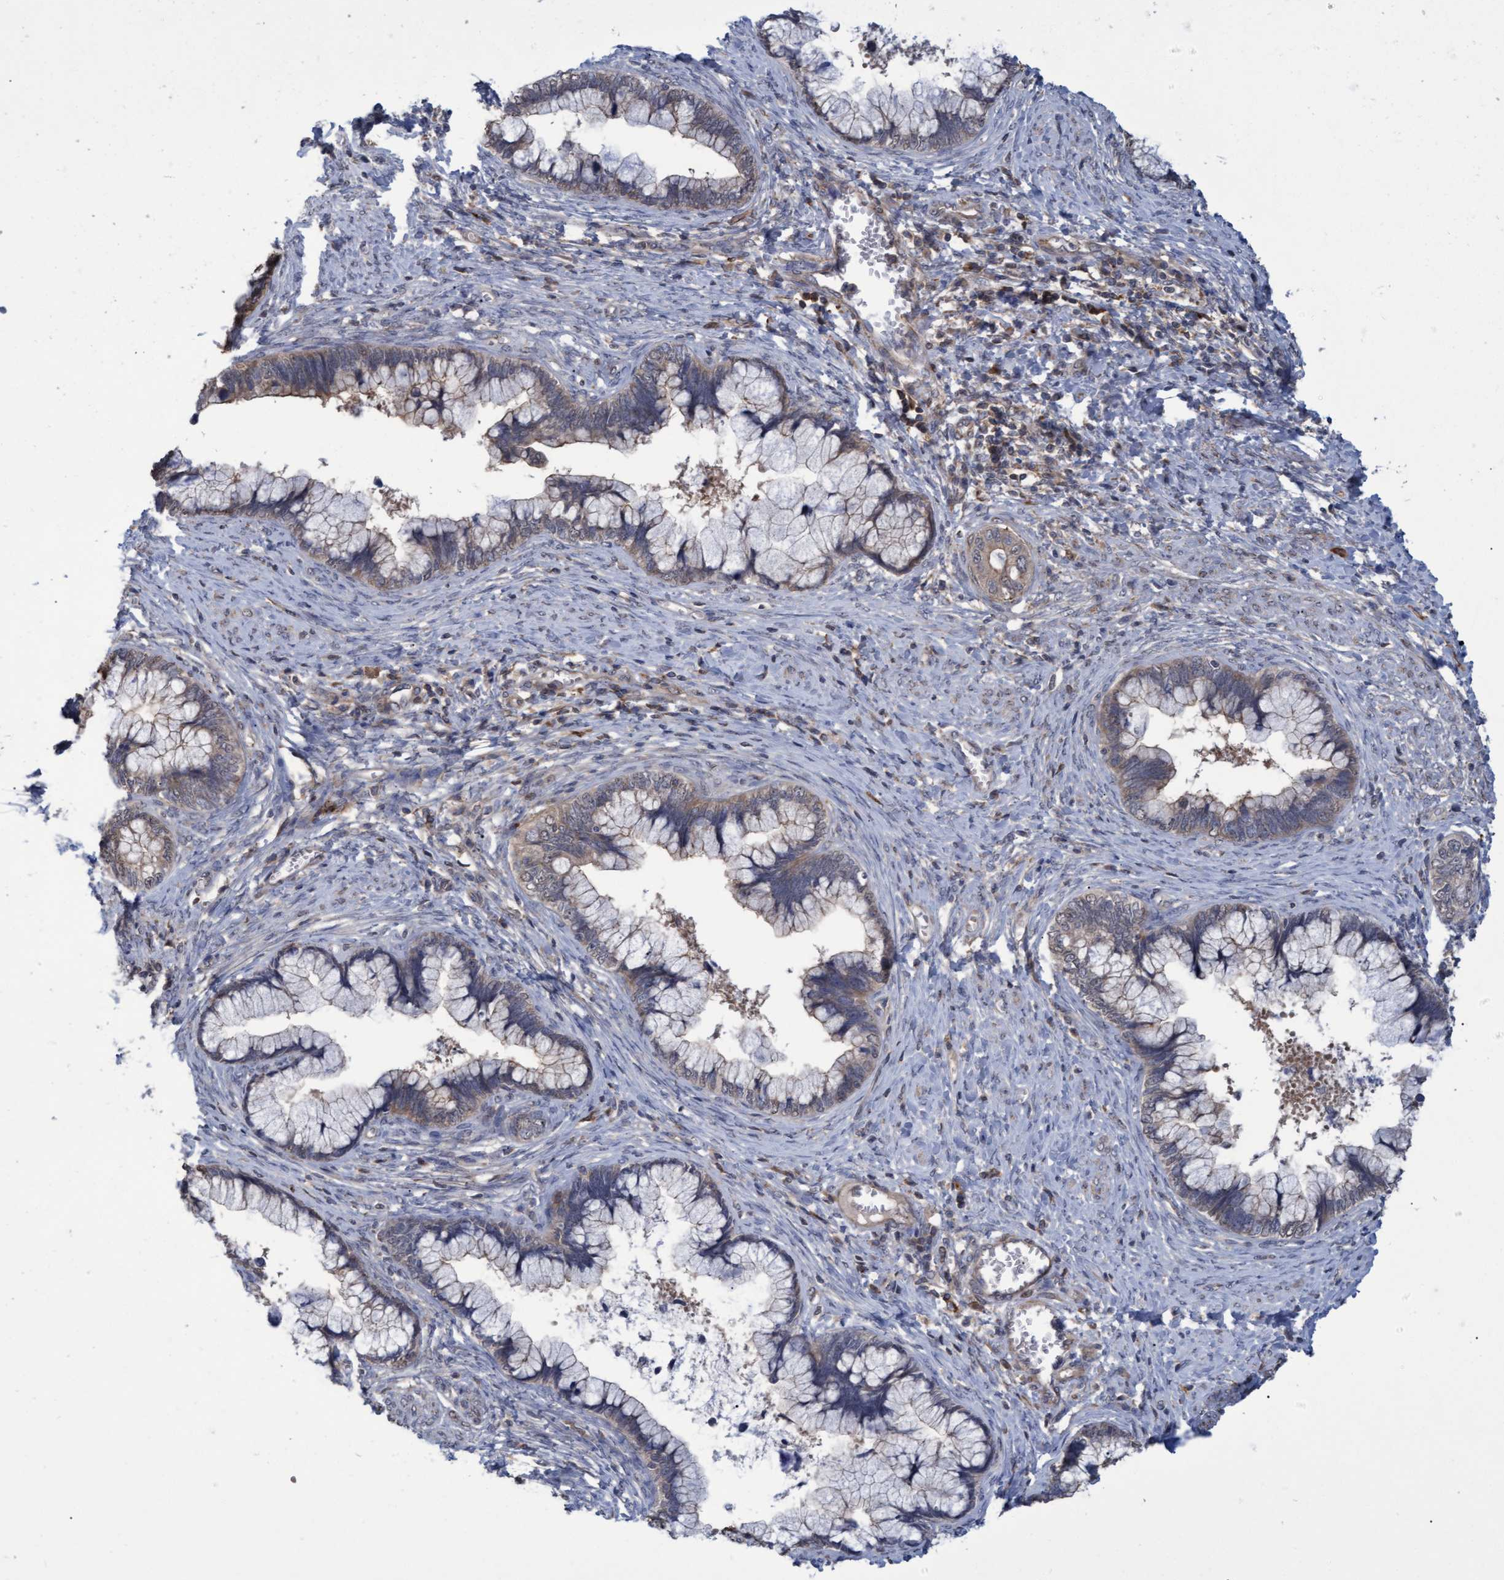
{"staining": {"intensity": "weak", "quantity": "25%-75%", "location": "cytoplasmic/membranous"}, "tissue": "cervical cancer", "cell_type": "Tumor cells", "image_type": "cancer", "snomed": [{"axis": "morphology", "description": "Adenocarcinoma, NOS"}, {"axis": "topography", "description": "Cervix"}], "caption": "Immunohistochemistry micrograph of neoplastic tissue: cervical cancer (adenocarcinoma) stained using immunohistochemistry (IHC) reveals low levels of weak protein expression localized specifically in the cytoplasmic/membranous of tumor cells, appearing as a cytoplasmic/membranous brown color.", "gene": "NAA15", "patient": {"sex": "female", "age": 44}}